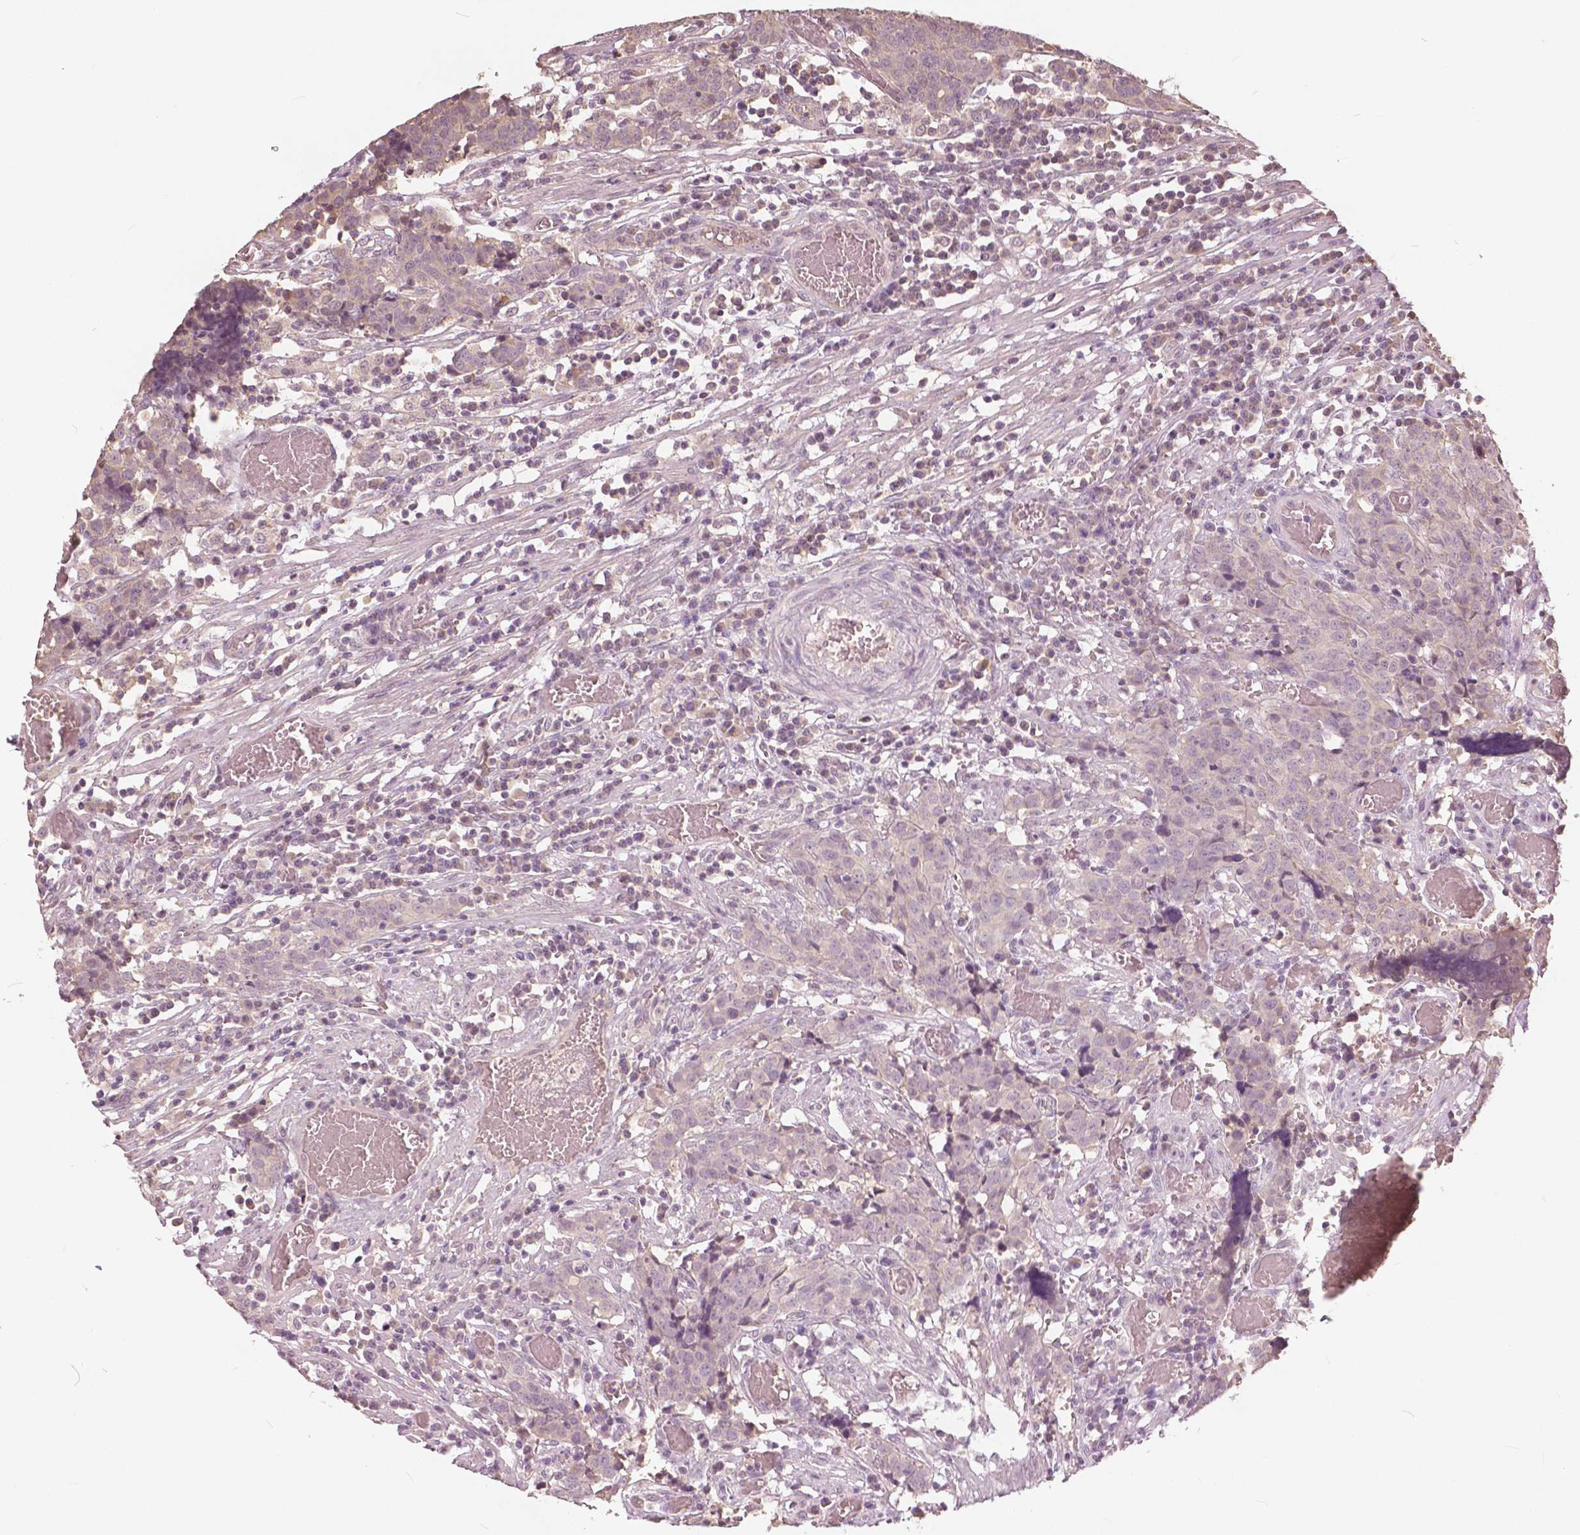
{"staining": {"intensity": "negative", "quantity": "none", "location": "none"}, "tissue": "prostate cancer", "cell_type": "Tumor cells", "image_type": "cancer", "snomed": [{"axis": "morphology", "description": "Adenocarcinoma, High grade"}, {"axis": "topography", "description": "Prostate and seminal vesicle, NOS"}], "caption": "Immunohistochemistry (IHC) of prostate cancer (high-grade adenocarcinoma) exhibits no staining in tumor cells. (Brightfield microscopy of DAB immunohistochemistry at high magnification).", "gene": "ANGPTL4", "patient": {"sex": "male", "age": 60}}